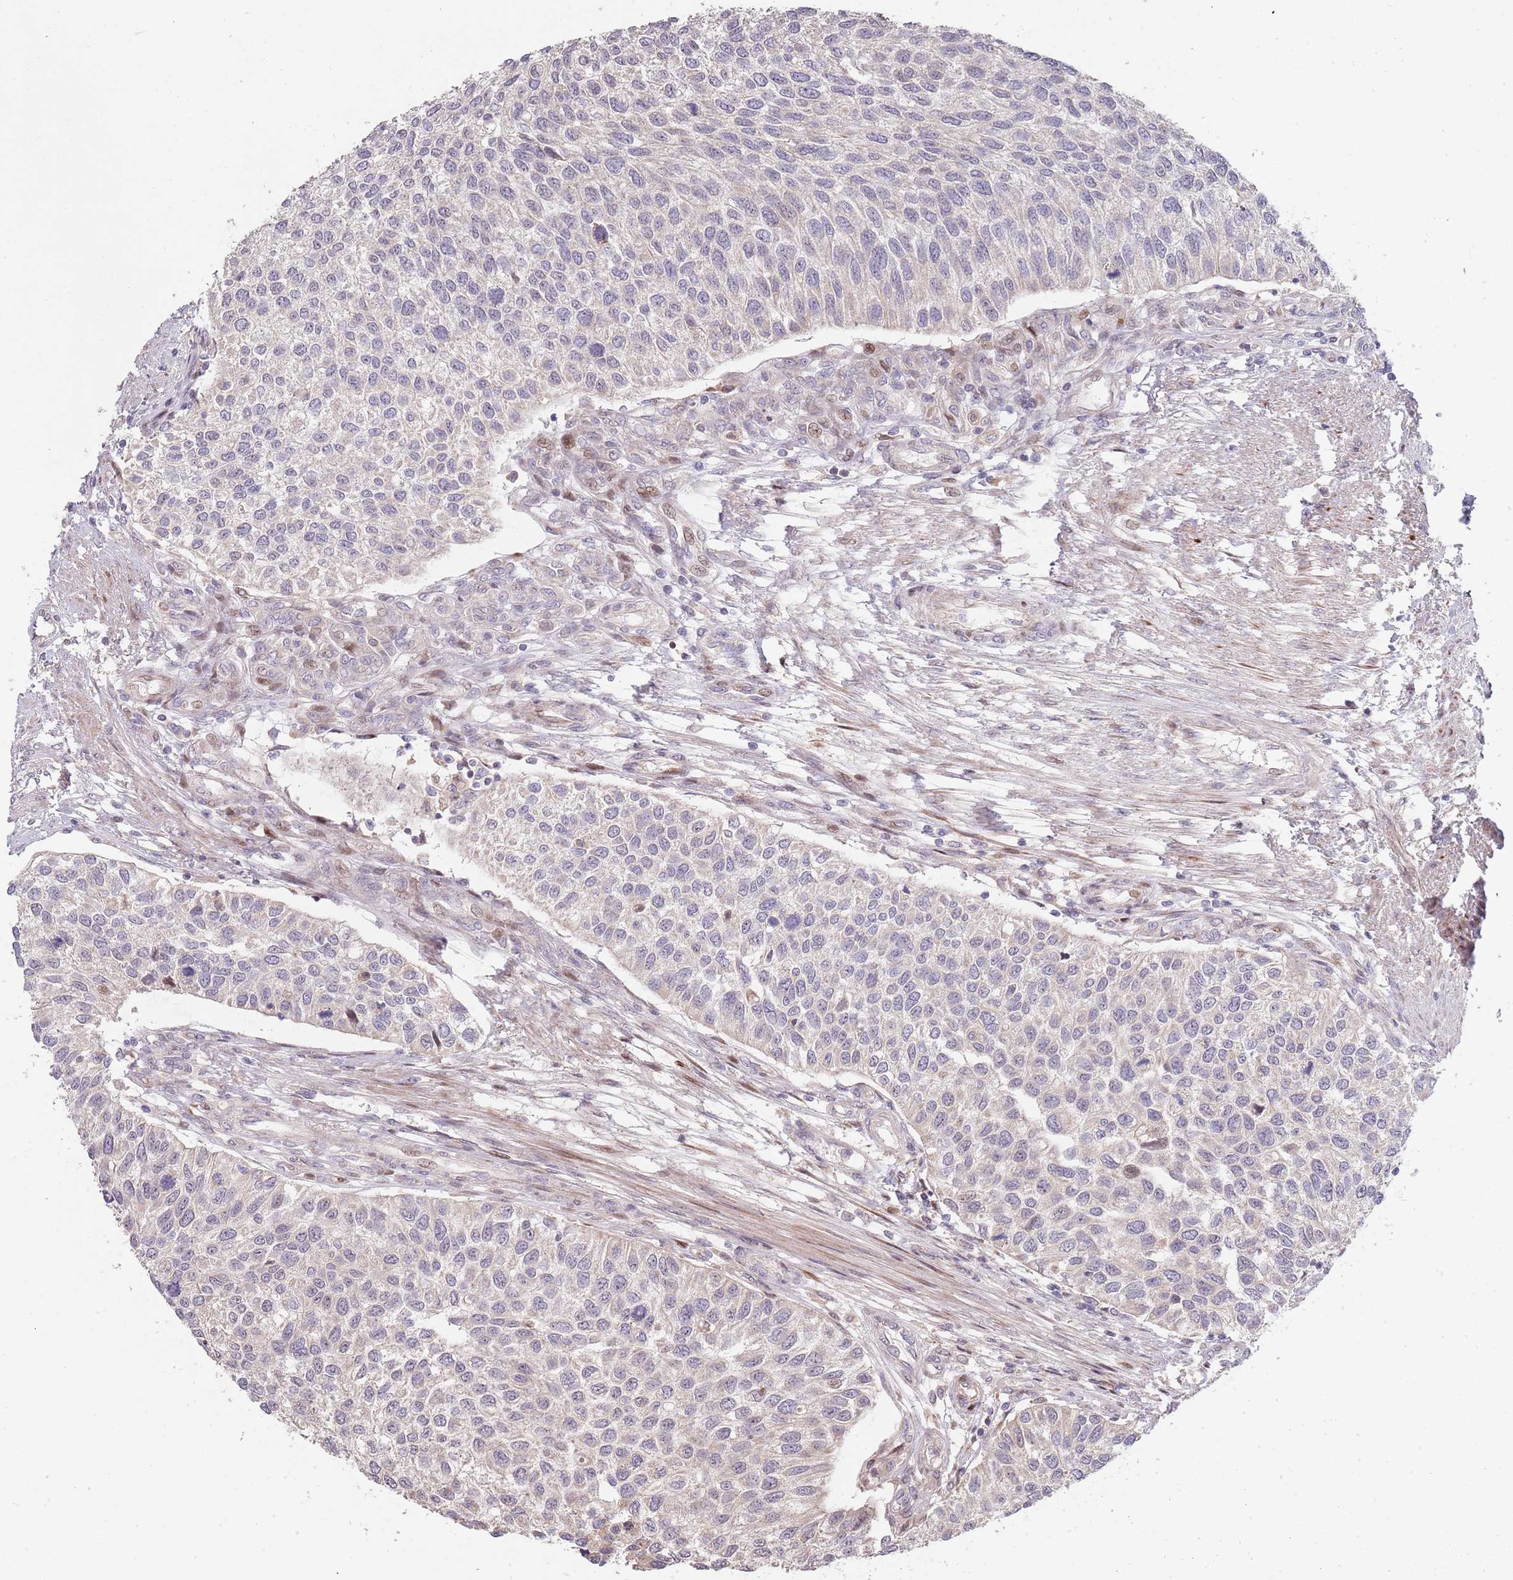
{"staining": {"intensity": "negative", "quantity": "none", "location": "none"}, "tissue": "urothelial cancer", "cell_type": "Tumor cells", "image_type": "cancer", "snomed": [{"axis": "morphology", "description": "Urothelial carcinoma, NOS"}, {"axis": "topography", "description": "Urinary bladder"}], "caption": "High power microscopy photomicrograph of an immunohistochemistry photomicrograph of transitional cell carcinoma, revealing no significant expression in tumor cells.", "gene": "SYNDIG1L", "patient": {"sex": "male", "age": 55}}